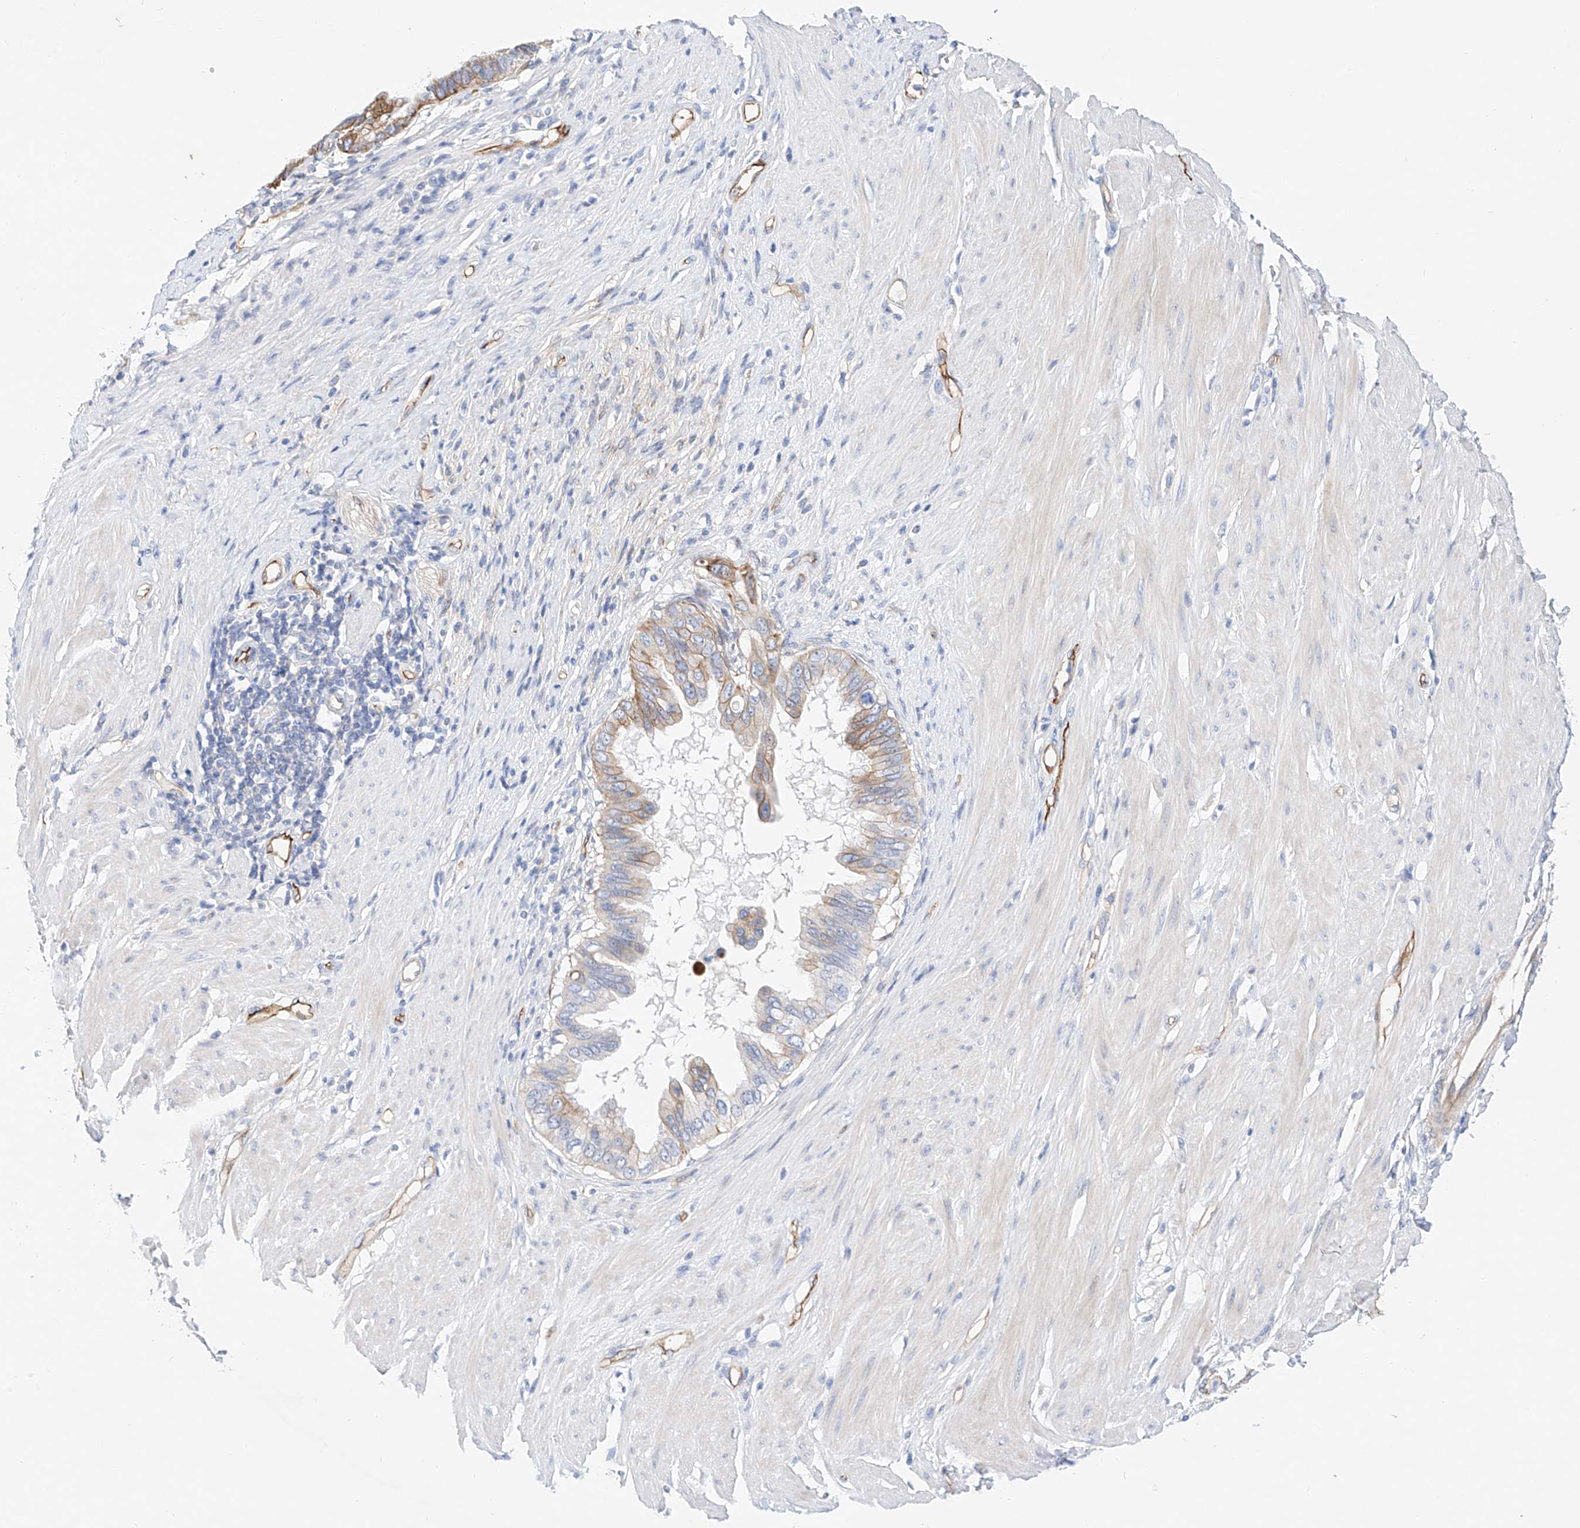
{"staining": {"intensity": "moderate", "quantity": "25%-75%", "location": "cytoplasmic/membranous"}, "tissue": "pancreatic cancer", "cell_type": "Tumor cells", "image_type": "cancer", "snomed": [{"axis": "morphology", "description": "Adenocarcinoma, NOS"}, {"axis": "topography", "description": "Pancreas"}], "caption": "The histopathology image displays staining of pancreatic cancer, revealing moderate cytoplasmic/membranous protein expression (brown color) within tumor cells.", "gene": "SBSPON", "patient": {"sex": "female", "age": 56}}